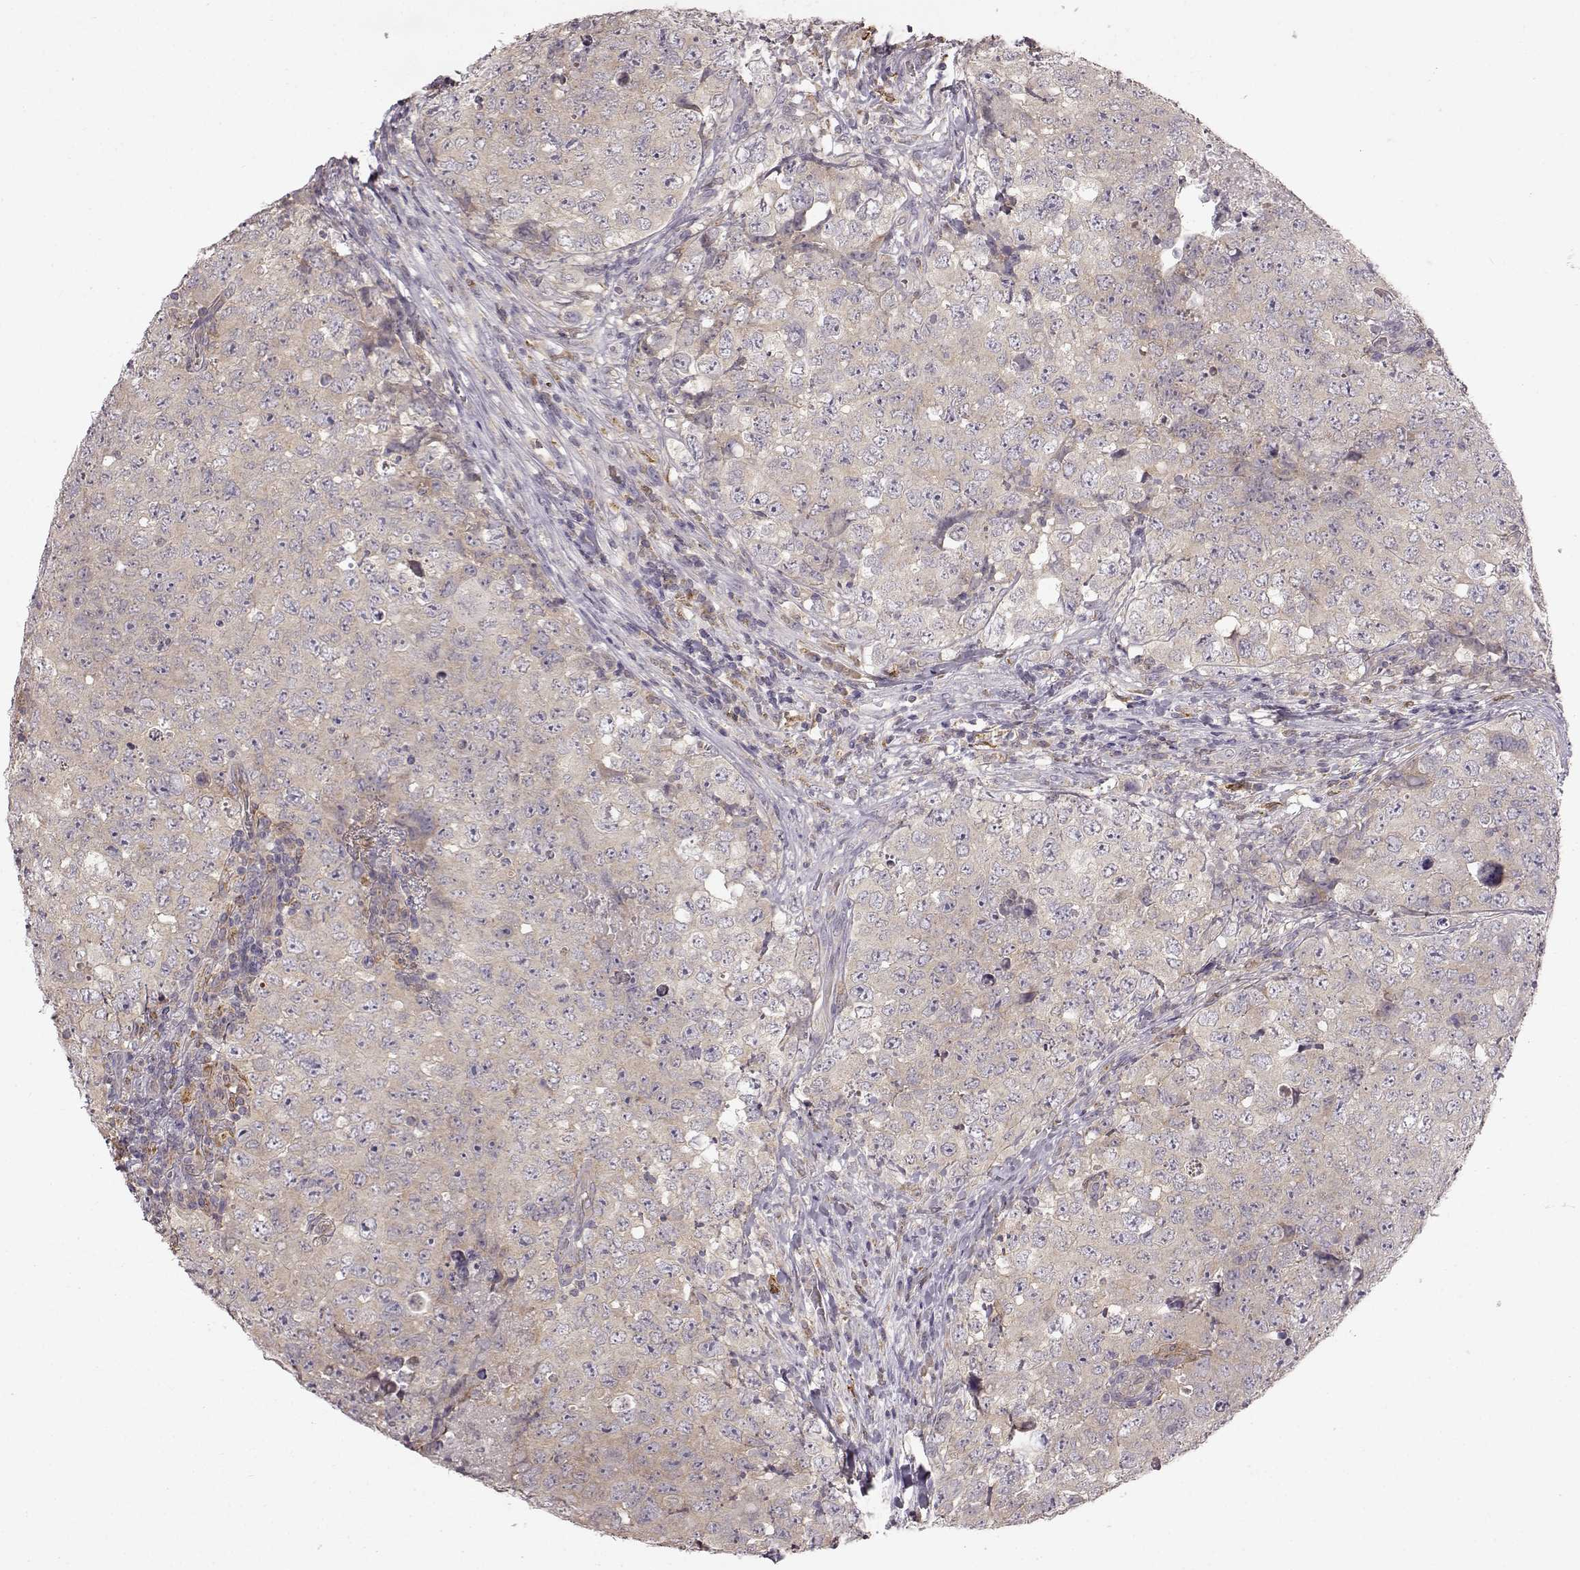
{"staining": {"intensity": "weak", "quantity": "25%-75%", "location": "cytoplasmic/membranous"}, "tissue": "testis cancer", "cell_type": "Tumor cells", "image_type": "cancer", "snomed": [{"axis": "morphology", "description": "Seminoma, NOS"}, {"axis": "topography", "description": "Testis"}], "caption": "Testis cancer (seminoma) stained with IHC reveals weak cytoplasmic/membranous expression in about 25%-75% of tumor cells. Ihc stains the protein of interest in brown and the nuclei are stained blue.", "gene": "SPAG17", "patient": {"sex": "male", "age": 34}}